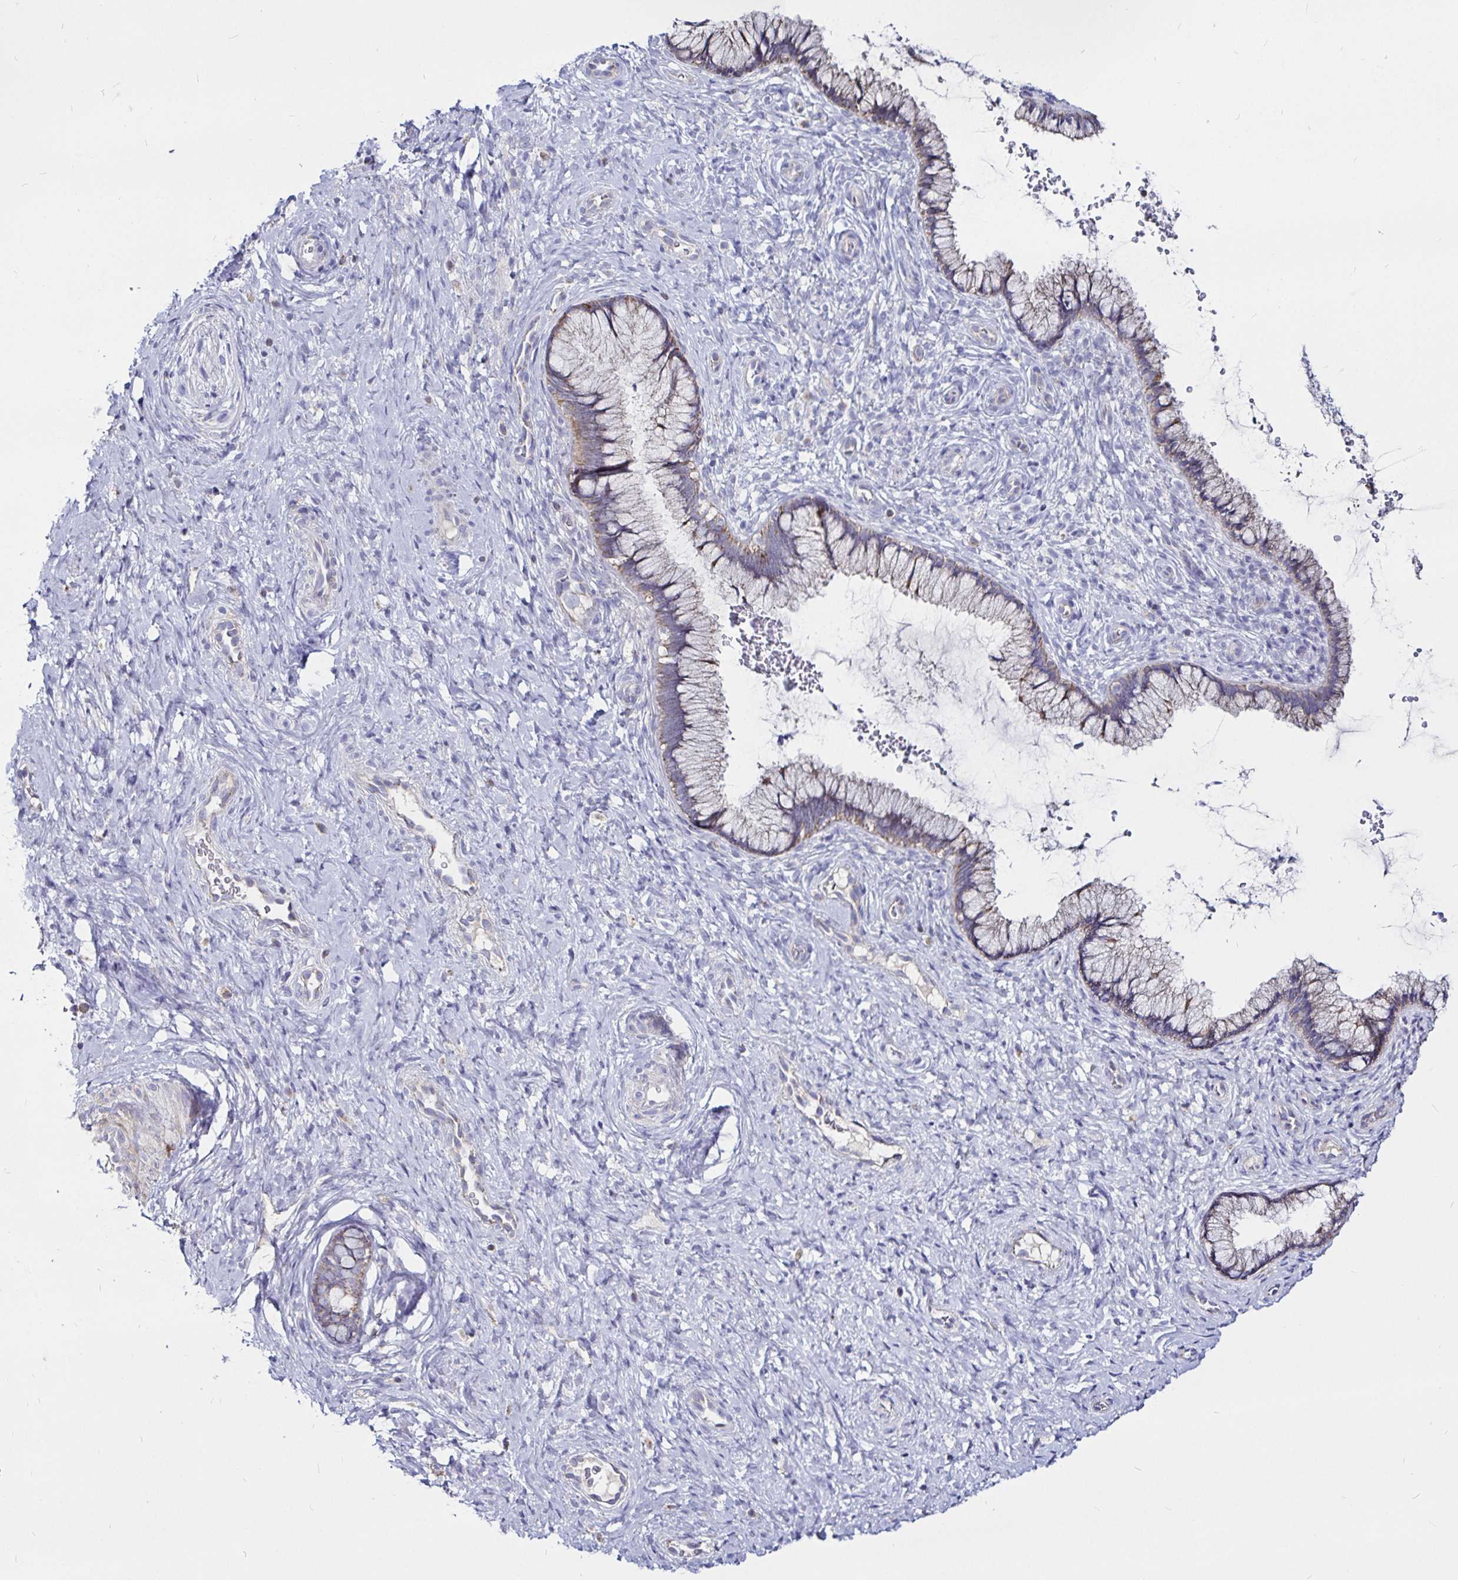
{"staining": {"intensity": "weak", "quantity": "25%-75%", "location": "cytoplasmic/membranous"}, "tissue": "cervix", "cell_type": "Glandular cells", "image_type": "normal", "snomed": [{"axis": "morphology", "description": "Normal tissue, NOS"}, {"axis": "topography", "description": "Cervix"}], "caption": "Normal cervix displays weak cytoplasmic/membranous staining in approximately 25%-75% of glandular cells The protein of interest is stained brown, and the nuclei are stained in blue (DAB IHC with brightfield microscopy, high magnification)..", "gene": "PGAM2", "patient": {"sex": "female", "age": 34}}